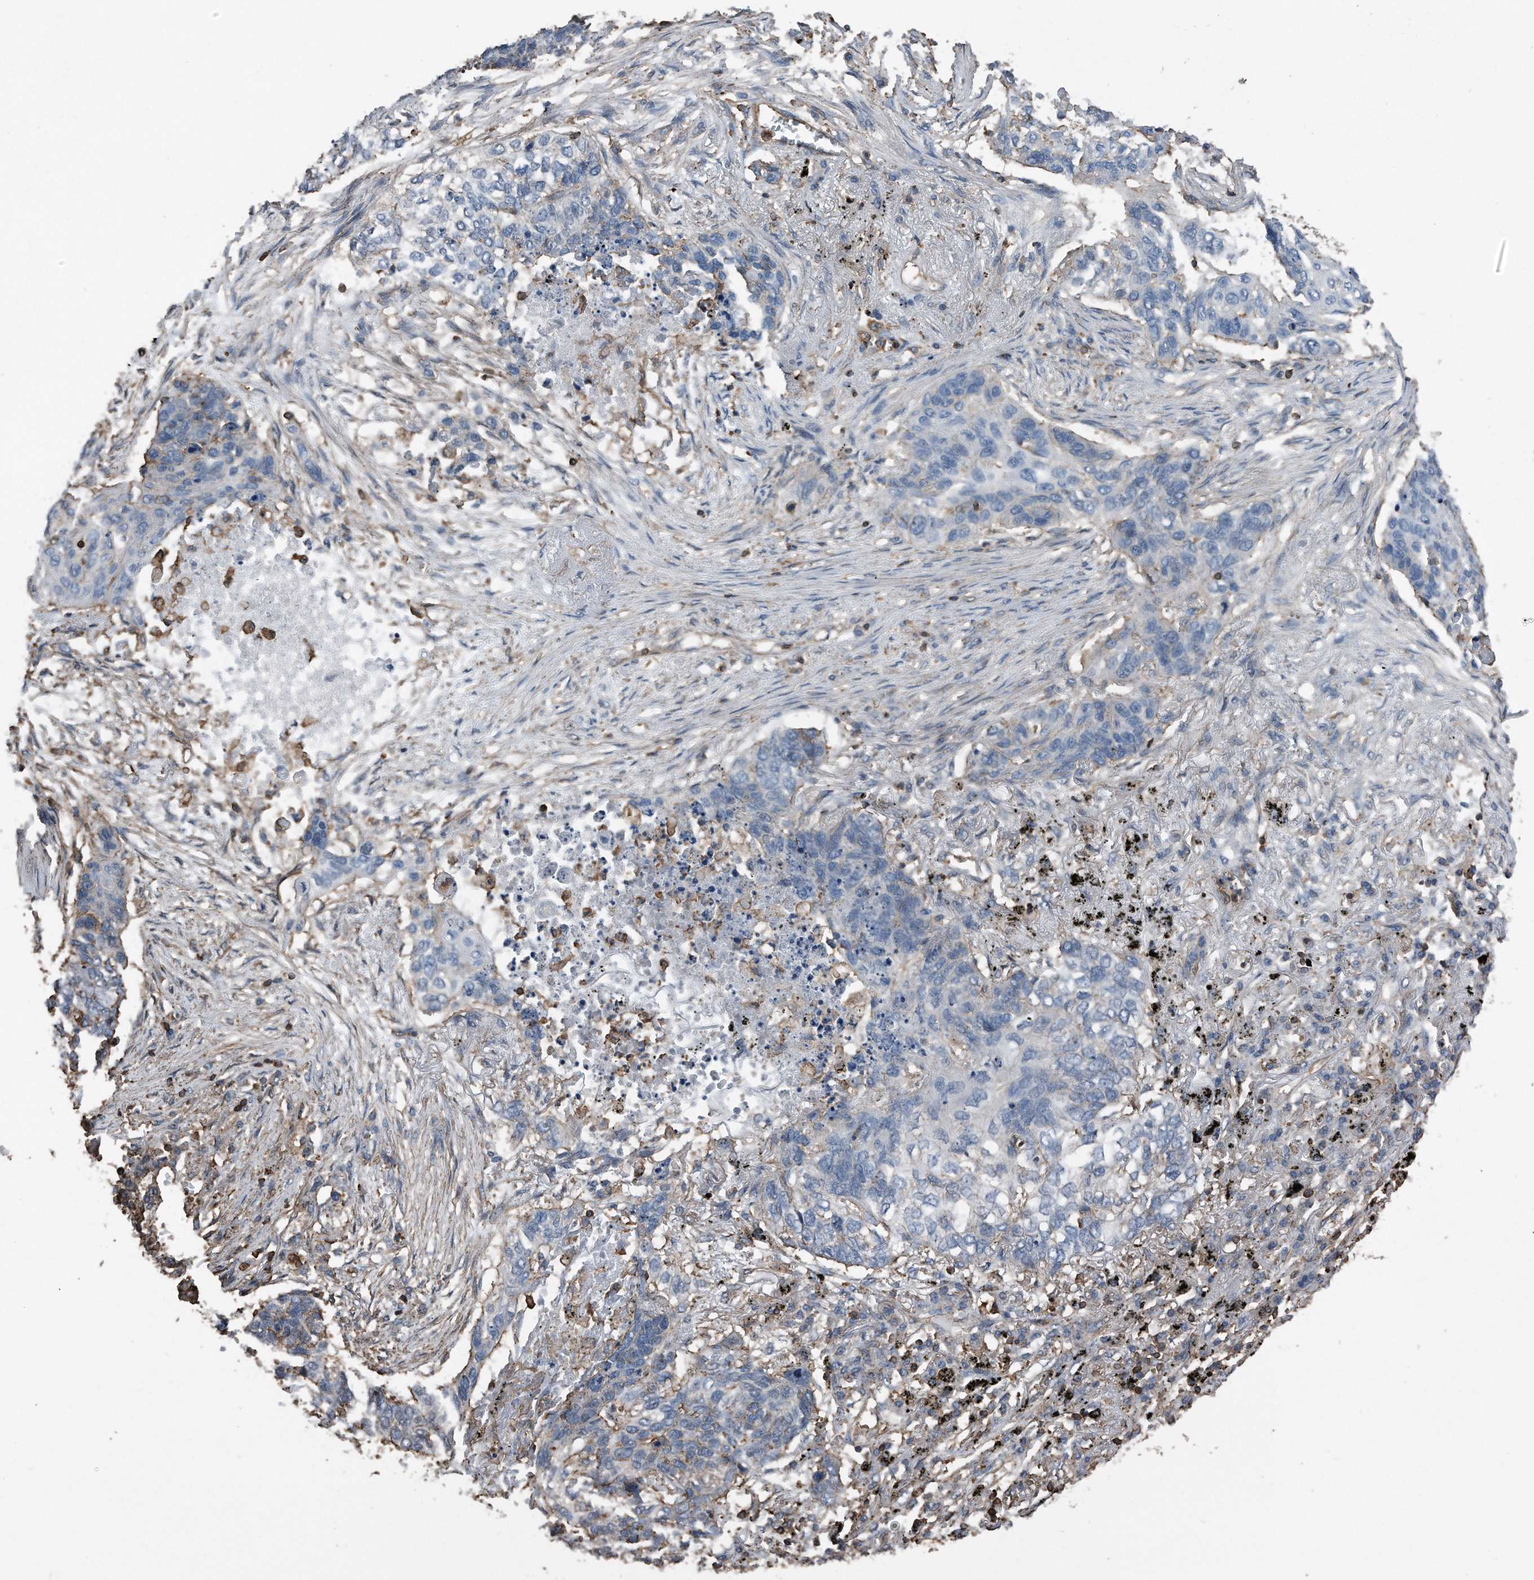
{"staining": {"intensity": "negative", "quantity": "none", "location": "none"}, "tissue": "lung cancer", "cell_type": "Tumor cells", "image_type": "cancer", "snomed": [{"axis": "morphology", "description": "Squamous cell carcinoma, NOS"}, {"axis": "topography", "description": "Lung"}], "caption": "High magnification brightfield microscopy of lung squamous cell carcinoma stained with DAB (brown) and counterstained with hematoxylin (blue): tumor cells show no significant positivity.", "gene": "RSPO3", "patient": {"sex": "female", "age": 63}}